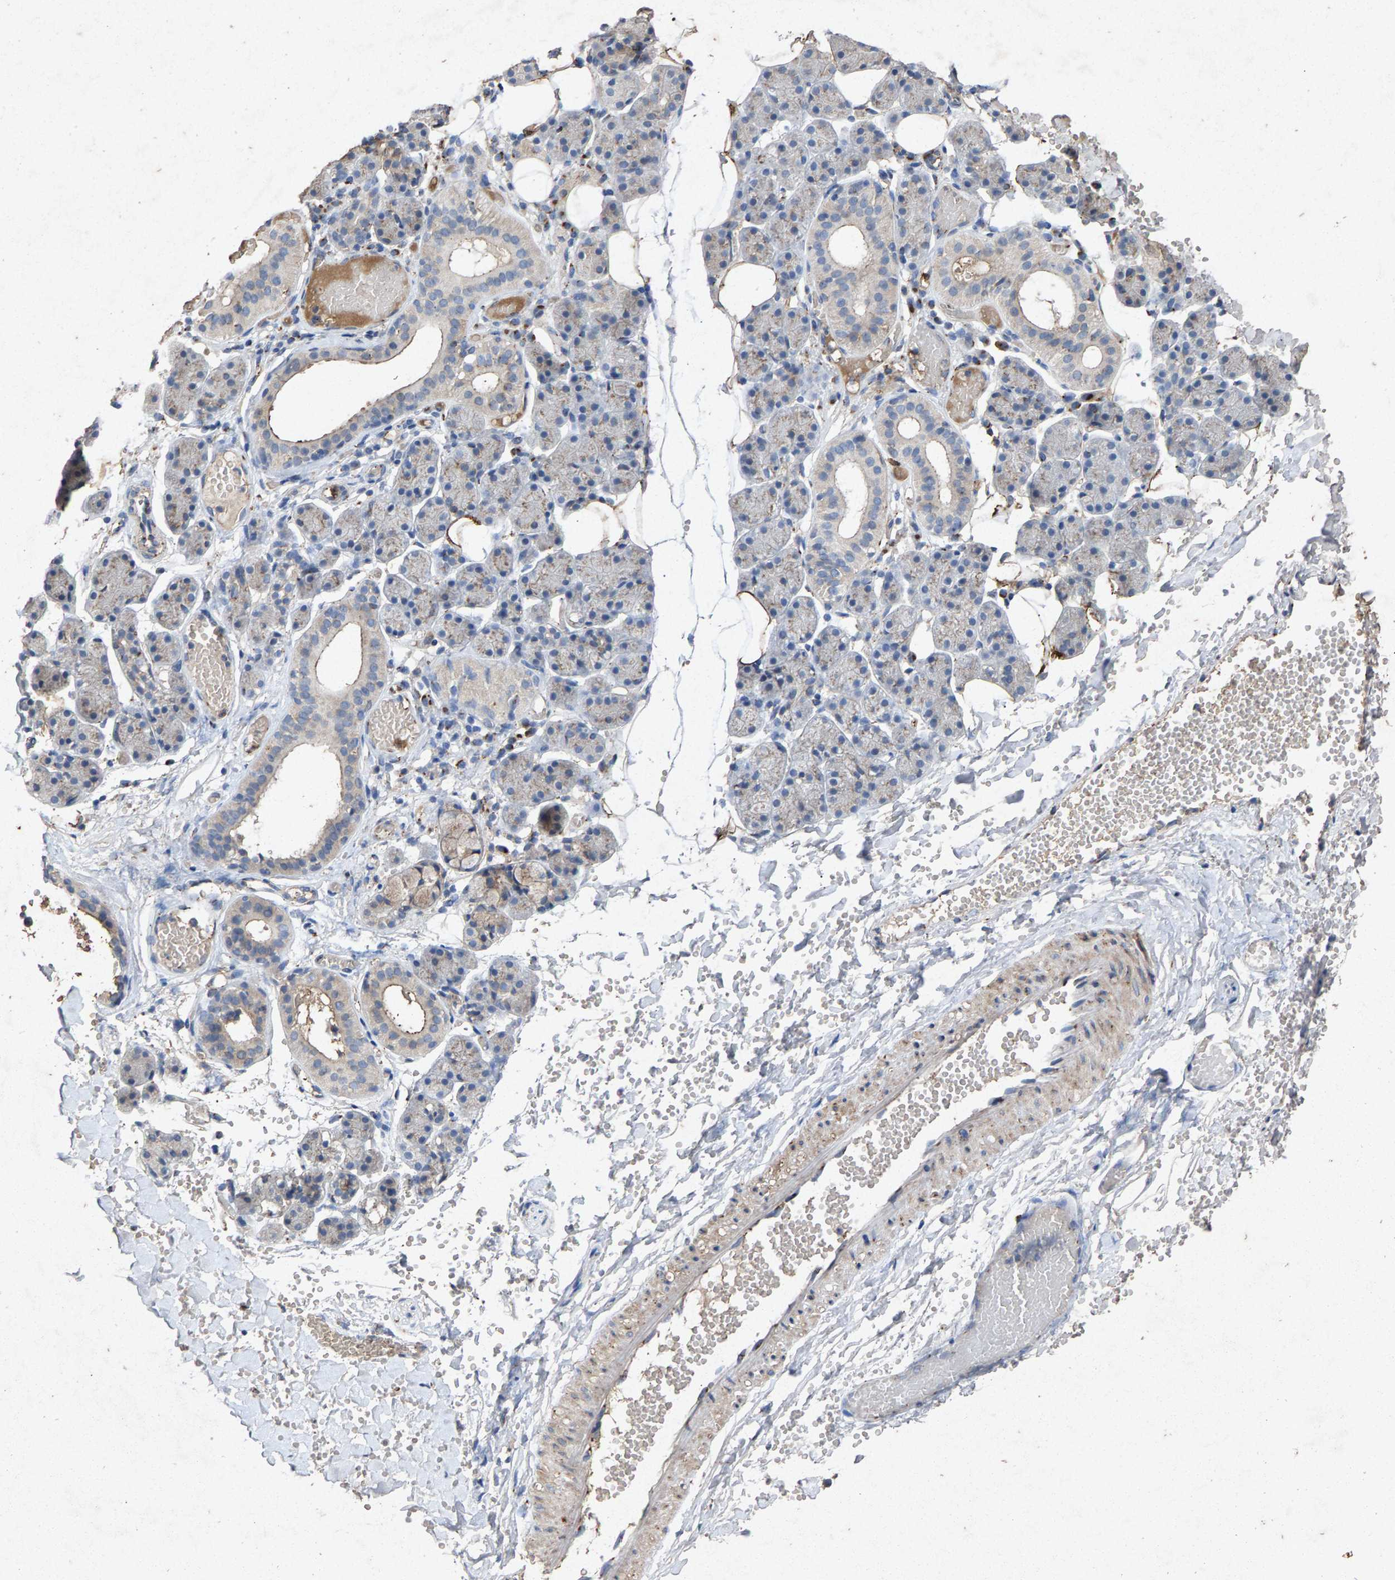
{"staining": {"intensity": "moderate", "quantity": "25%-75%", "location": "cytoplasmic/membranous"}, "tissue": "salivary gland", "cell_type": "Glandular cells", "image_type": "normal", "snomed": [{"axis": "morphology", "description": "Normal tissue, NOS"}, {"axis": "topography", "description": "Salivary gland"}], "caption": "Protein expression analysis of normal human salivary gland reveals moderate cytoplasmic/membranous positivity in approximately 25%-75% of glandular cells.", "gene": "MAN2A1", "patient": {"sex": "female", "age": 33}}